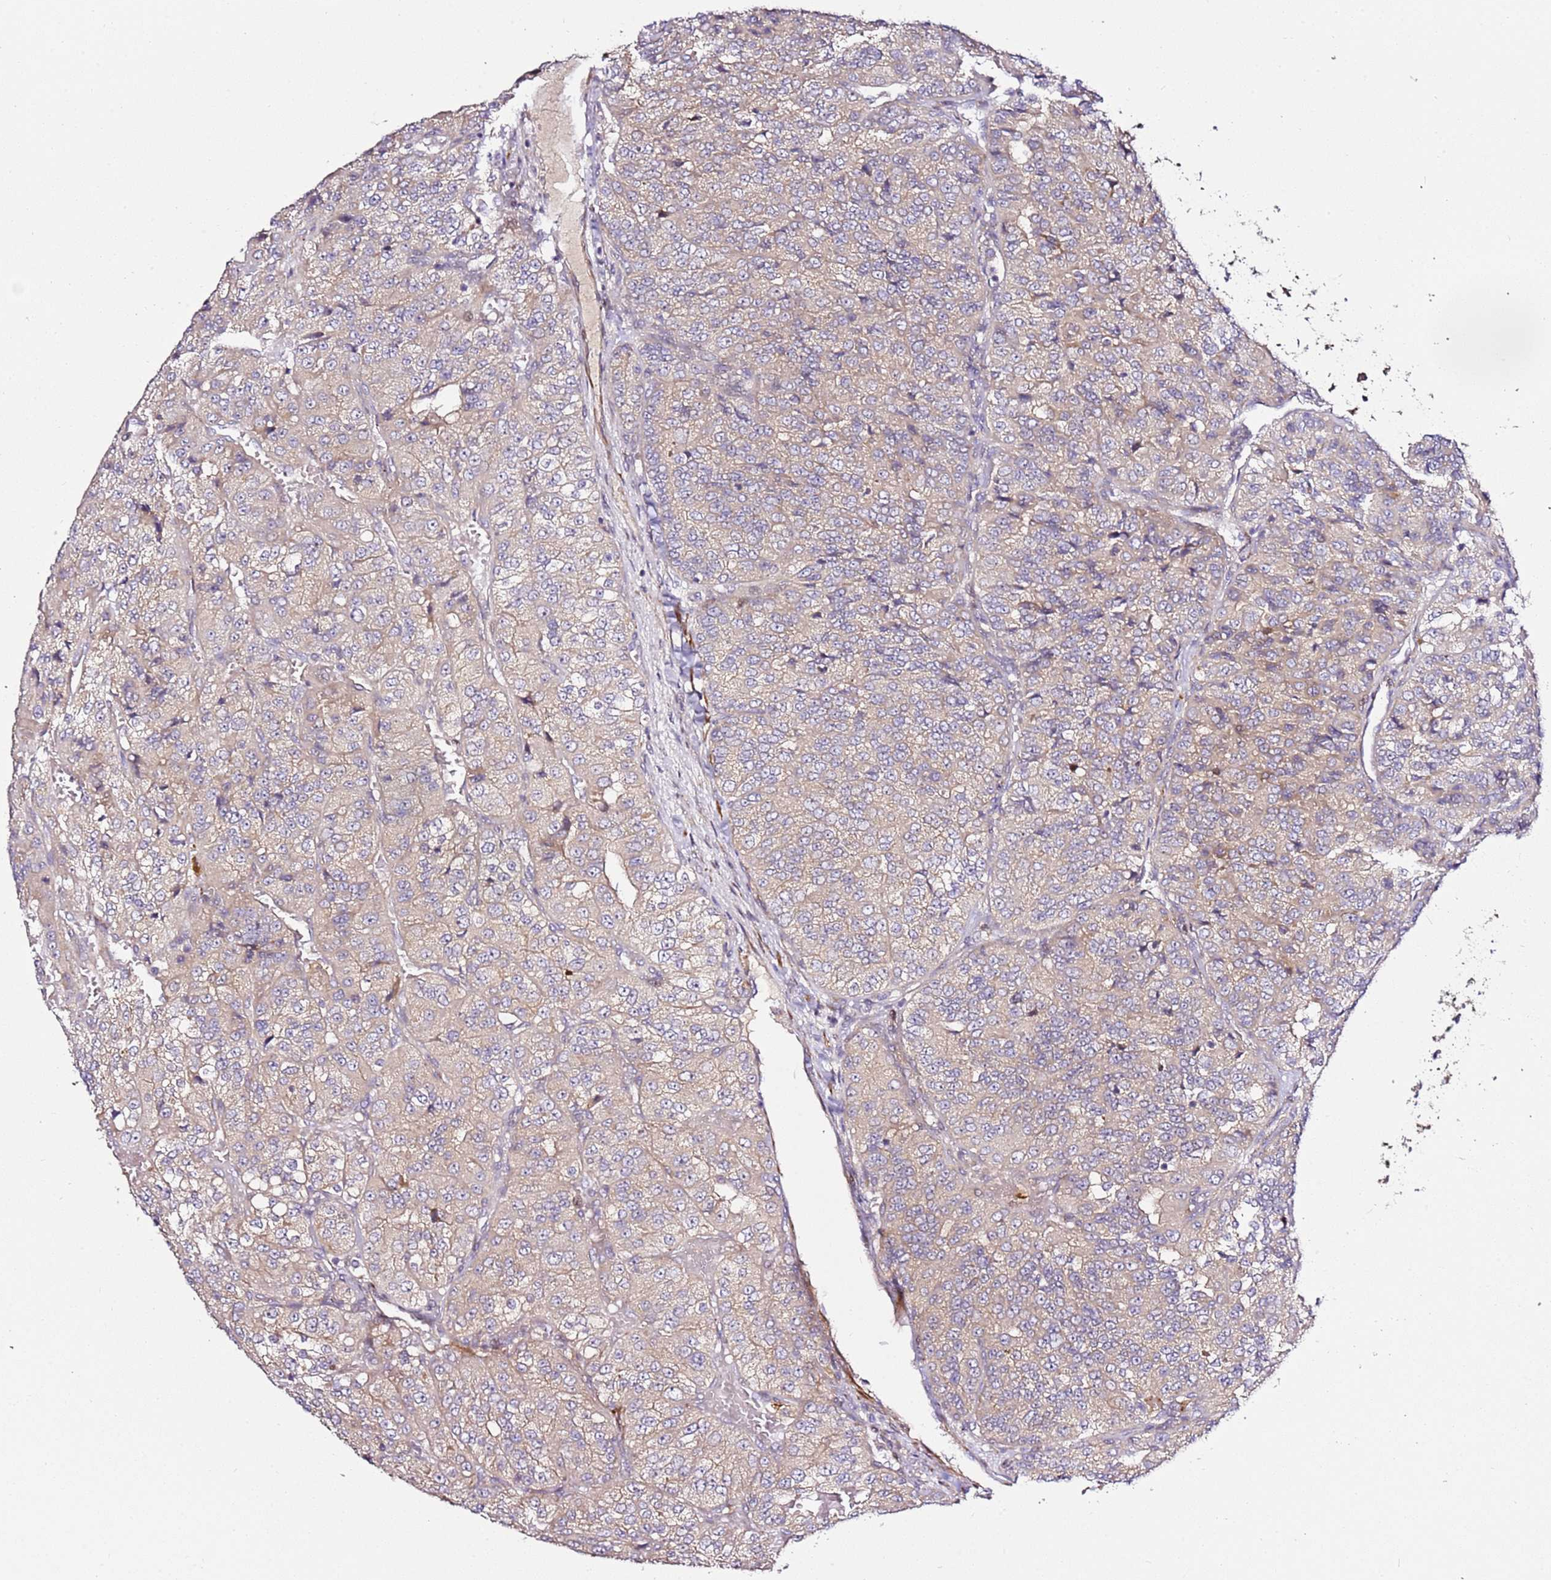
{"staining": {"intensity": "weak", "quantity": "25%-75%", "location": "cytoplasmic/membranous"}, "tissue": "renal cancer", "cell_type": "Tumor cells", "image_type": "cancer", "snomed": [{"axis": "morphology", "description": "Adenocarcinoma, NOS"}, {"axis": "topography", "description": "Kidney"}], "caption": "Human renal cancer (adenocarcinoma) stained for a protein (brown) demonstrates weak cytoplasmic/membranous positive positivity in about 25%-75% of tumor cells.", "gene": "PVRIG", "patient": {"sex": "female", "age": 63}}